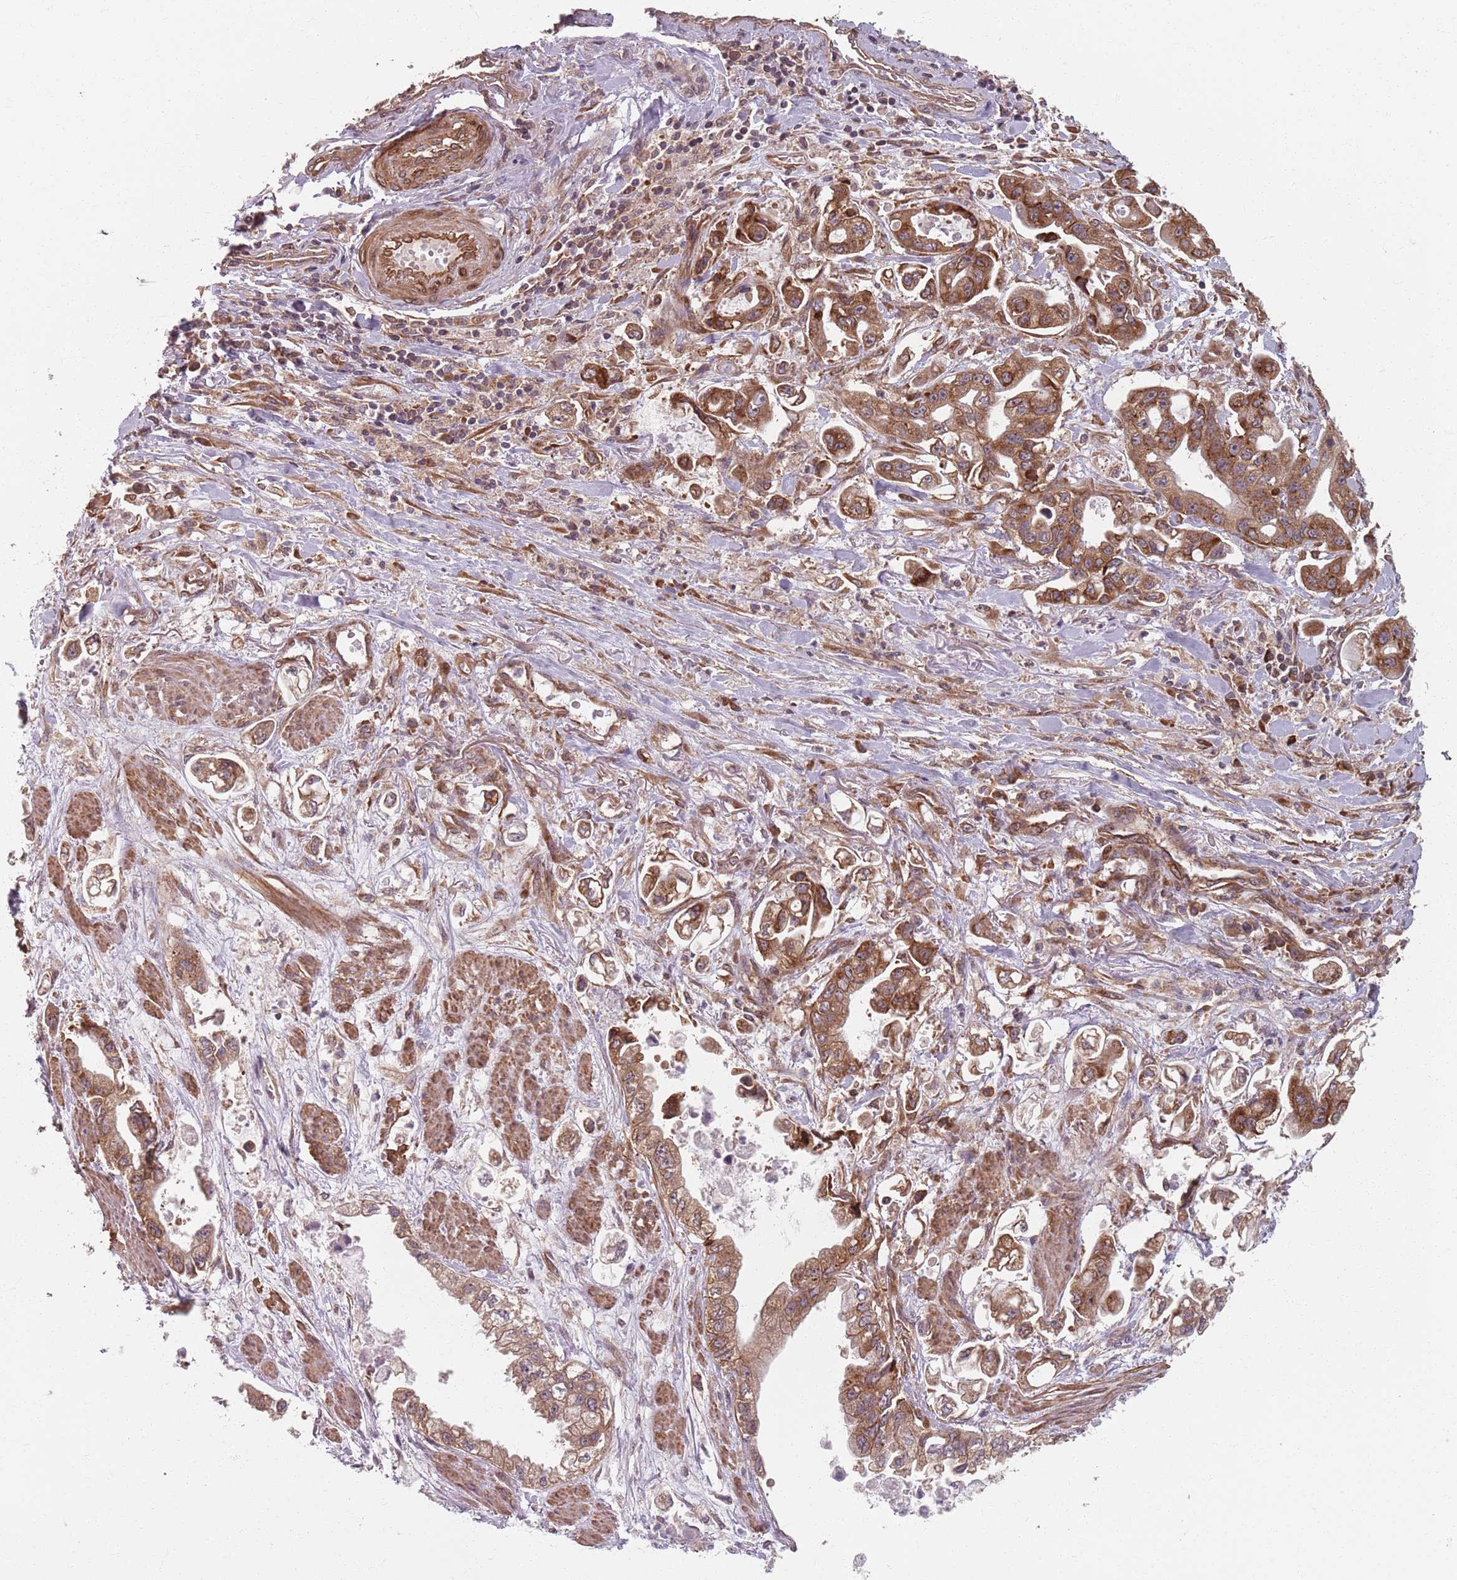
{"staining": {"intensity": "strong", "quantity": ">75%", "location": "cytoplasmic/membranous"}, "tissue": "stomach cancer", "cell_type": "Tumor cells", "image_type": "cancer", "snomed": [{"axis": "morphology", "description": "Adenocarcinoma, NOS"}, {"axis": "topography", "description": "Stomach"}], "caption": "There is high levels of strong cytoplasmic/membranous positivity in tumor cells of stomach adenocarcinoma, as demonstrated by immunohistochemical staining (brown color).", "gene": "NOTCH3", "patient": {"sex": "male", "age": 62}}